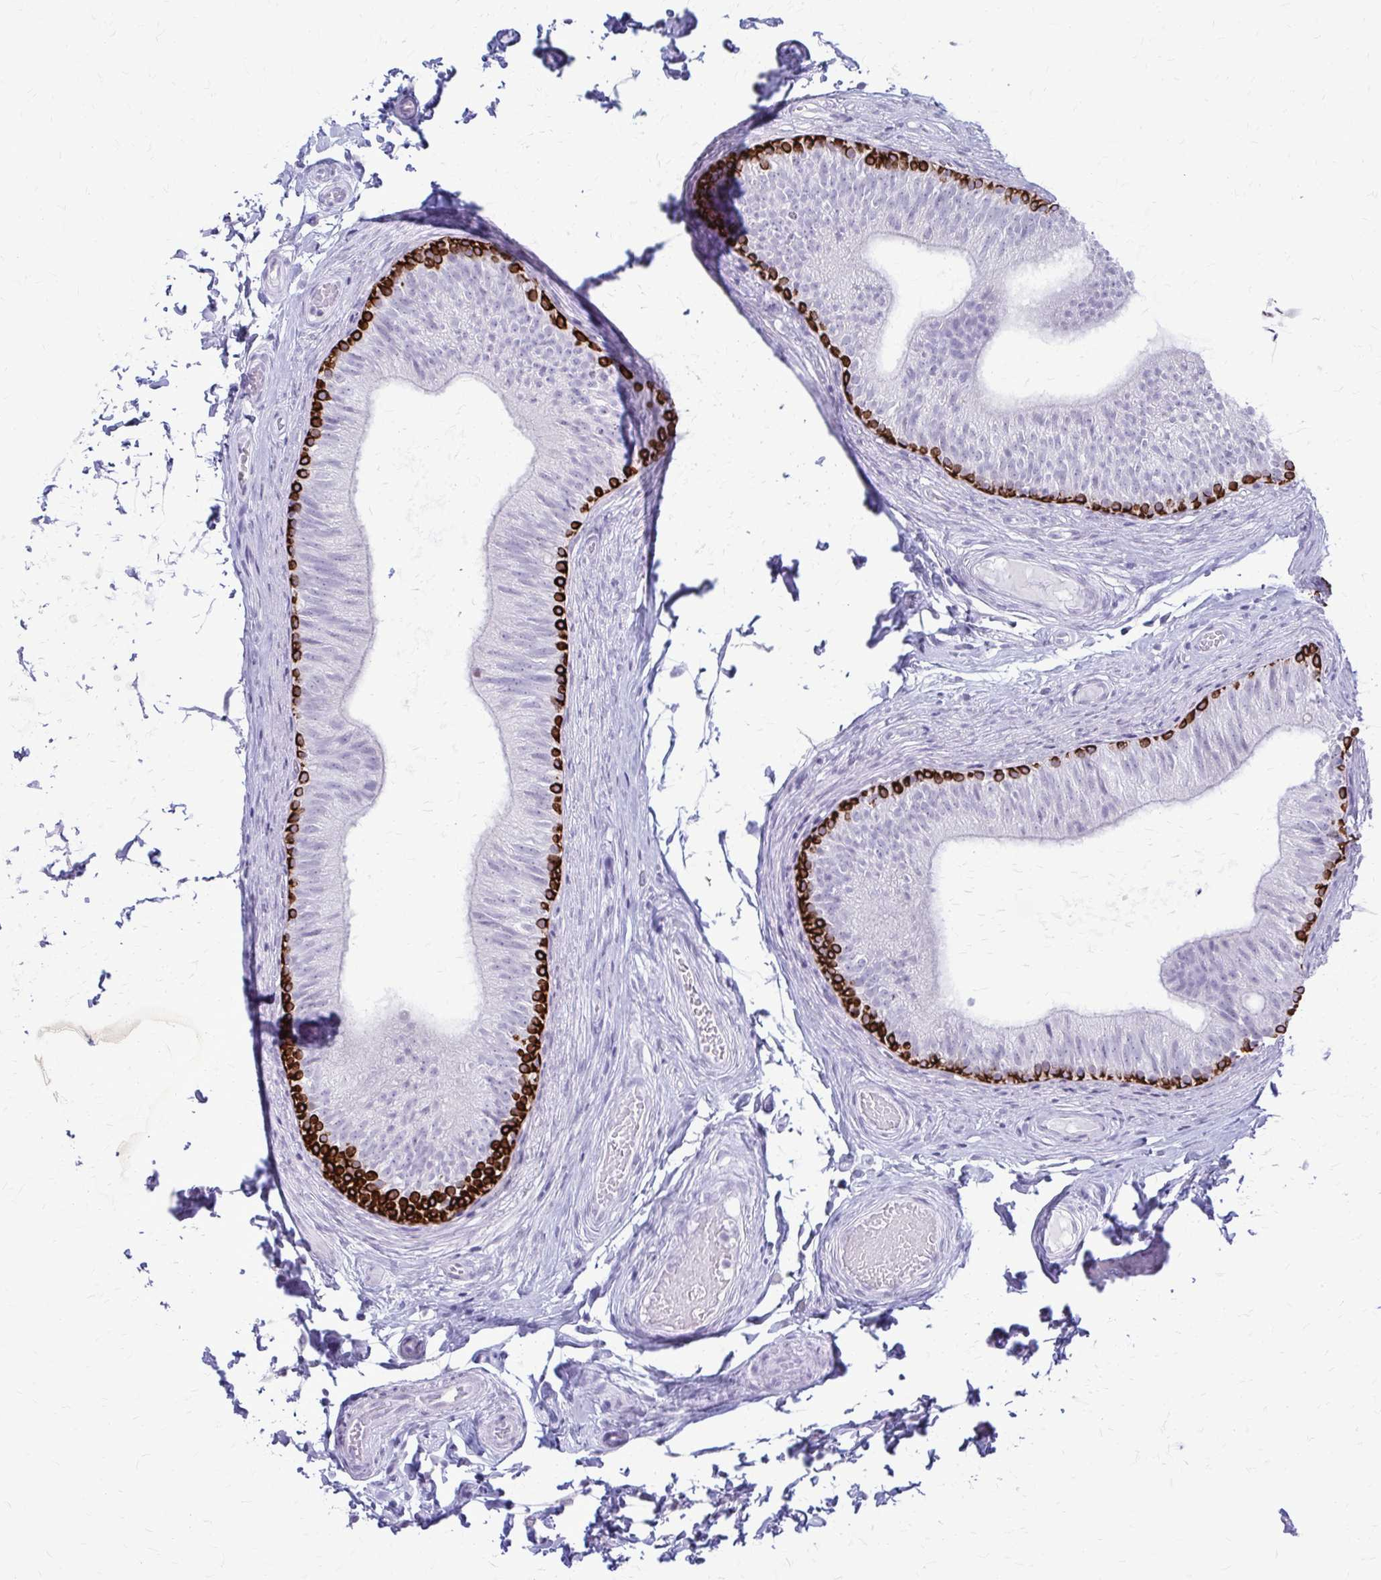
{"staining": {"intensity": "strong", "quantity": "25%-75%", "location": "cytoplasmic/membranous"}, "tissue": "epididymis", "cell_type": "Glandular cells", "image_type": "normal", "snomed": [{"axis": "morphology", "description": "Normal tissue, NOS"}, {"axis": "topography", "description": "Epididymis, spermatic cord, NOS"}, {"axis": "topography", "description": "Epididymis"}, {"axis": "topography", "description": "Peripheral nerve tissue"}], "caption": "Approximately 25%-75% of glandular cells in unremarkable human epididymis exhibit strong cytoplasmic/membranous protein expression as visualized by brown immunohistochemical staining.", "gene": "KRT5", "patient": {"sex": "male", "age": 29}}